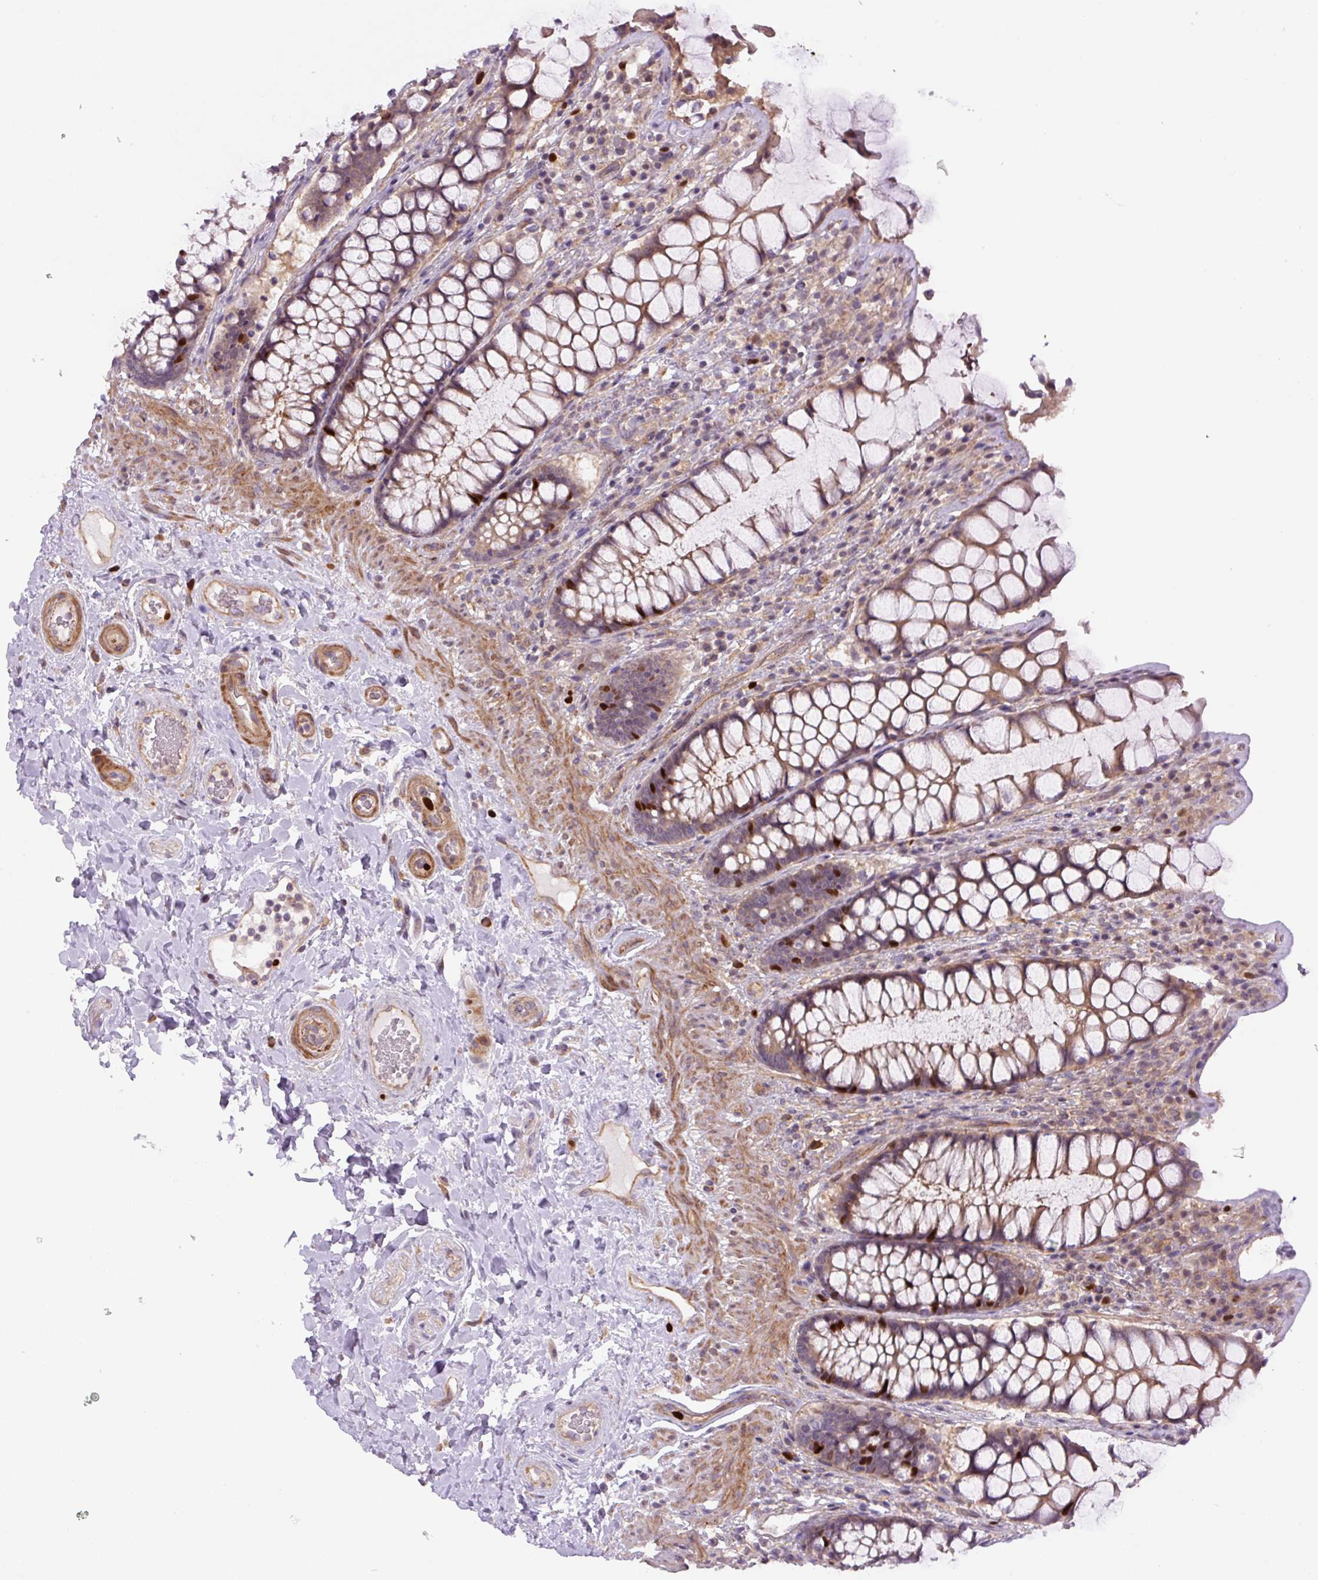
{"staining": {"intensity": "strong", "quantity": ">75%", "location": "cytoplasmic/membranous,nuclear"}, "tissue": "rectum", "cell_type": "Glandular cells", "image_type": "normal", "snomed": [{"axis": "morphology", "description": "Normal tissue, NOS"}, {"axis": "topography", "description": "Rectum"}], "caption": "Normal rectum was stained to show a protein in brown. There is high levels of strong cytoplasmic/membranous,nuclear positivity in approximately >75% of glandular cells. (Stains: DAB (3,3'-diaminobenzidine) in brown, nuclei in blue, Microscopy: brightfield microscopy at high magnification).", "gene": "KIFC1", "patient": {"sex": "female", "age": 58}}